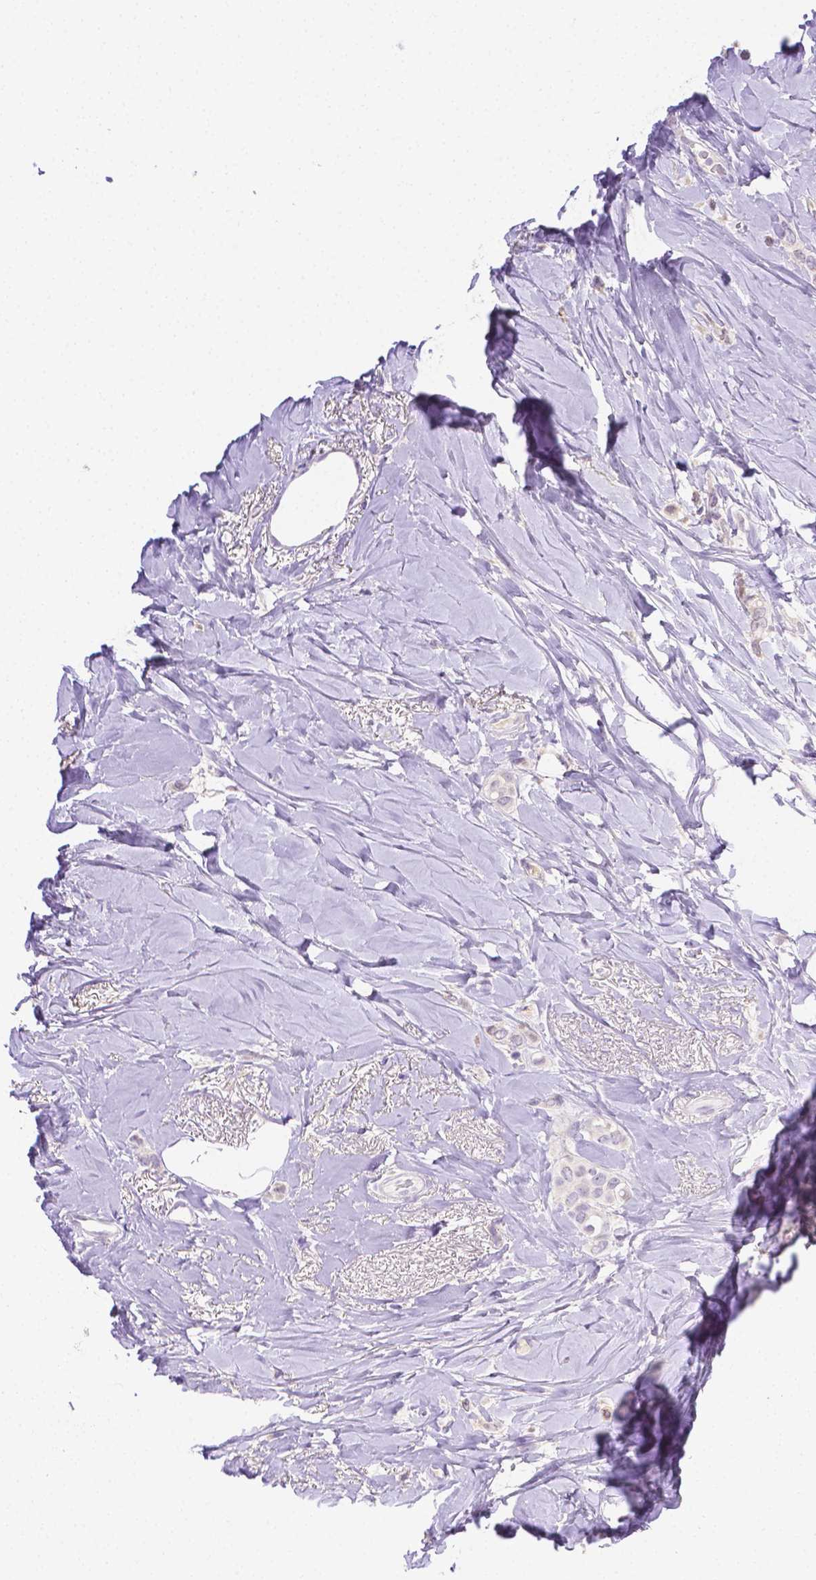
{"staining": {"intensity": "negative", "quantity": "none", "location": "none"}, "tissue": "breast cancer", "cell_type": "Tumor cells", "image_type": "cancer", "snomed": [{"axis": "morphology", "description": "Lobular carcinoma"}, {"axis": "topography", "description": "Breast"}], "caption": "Human breast cancer stained for a protein using IHC displays no positivity in tumor cells.", "gene": "NXPH2", "patient": {"sex": "female", "age": 66}}